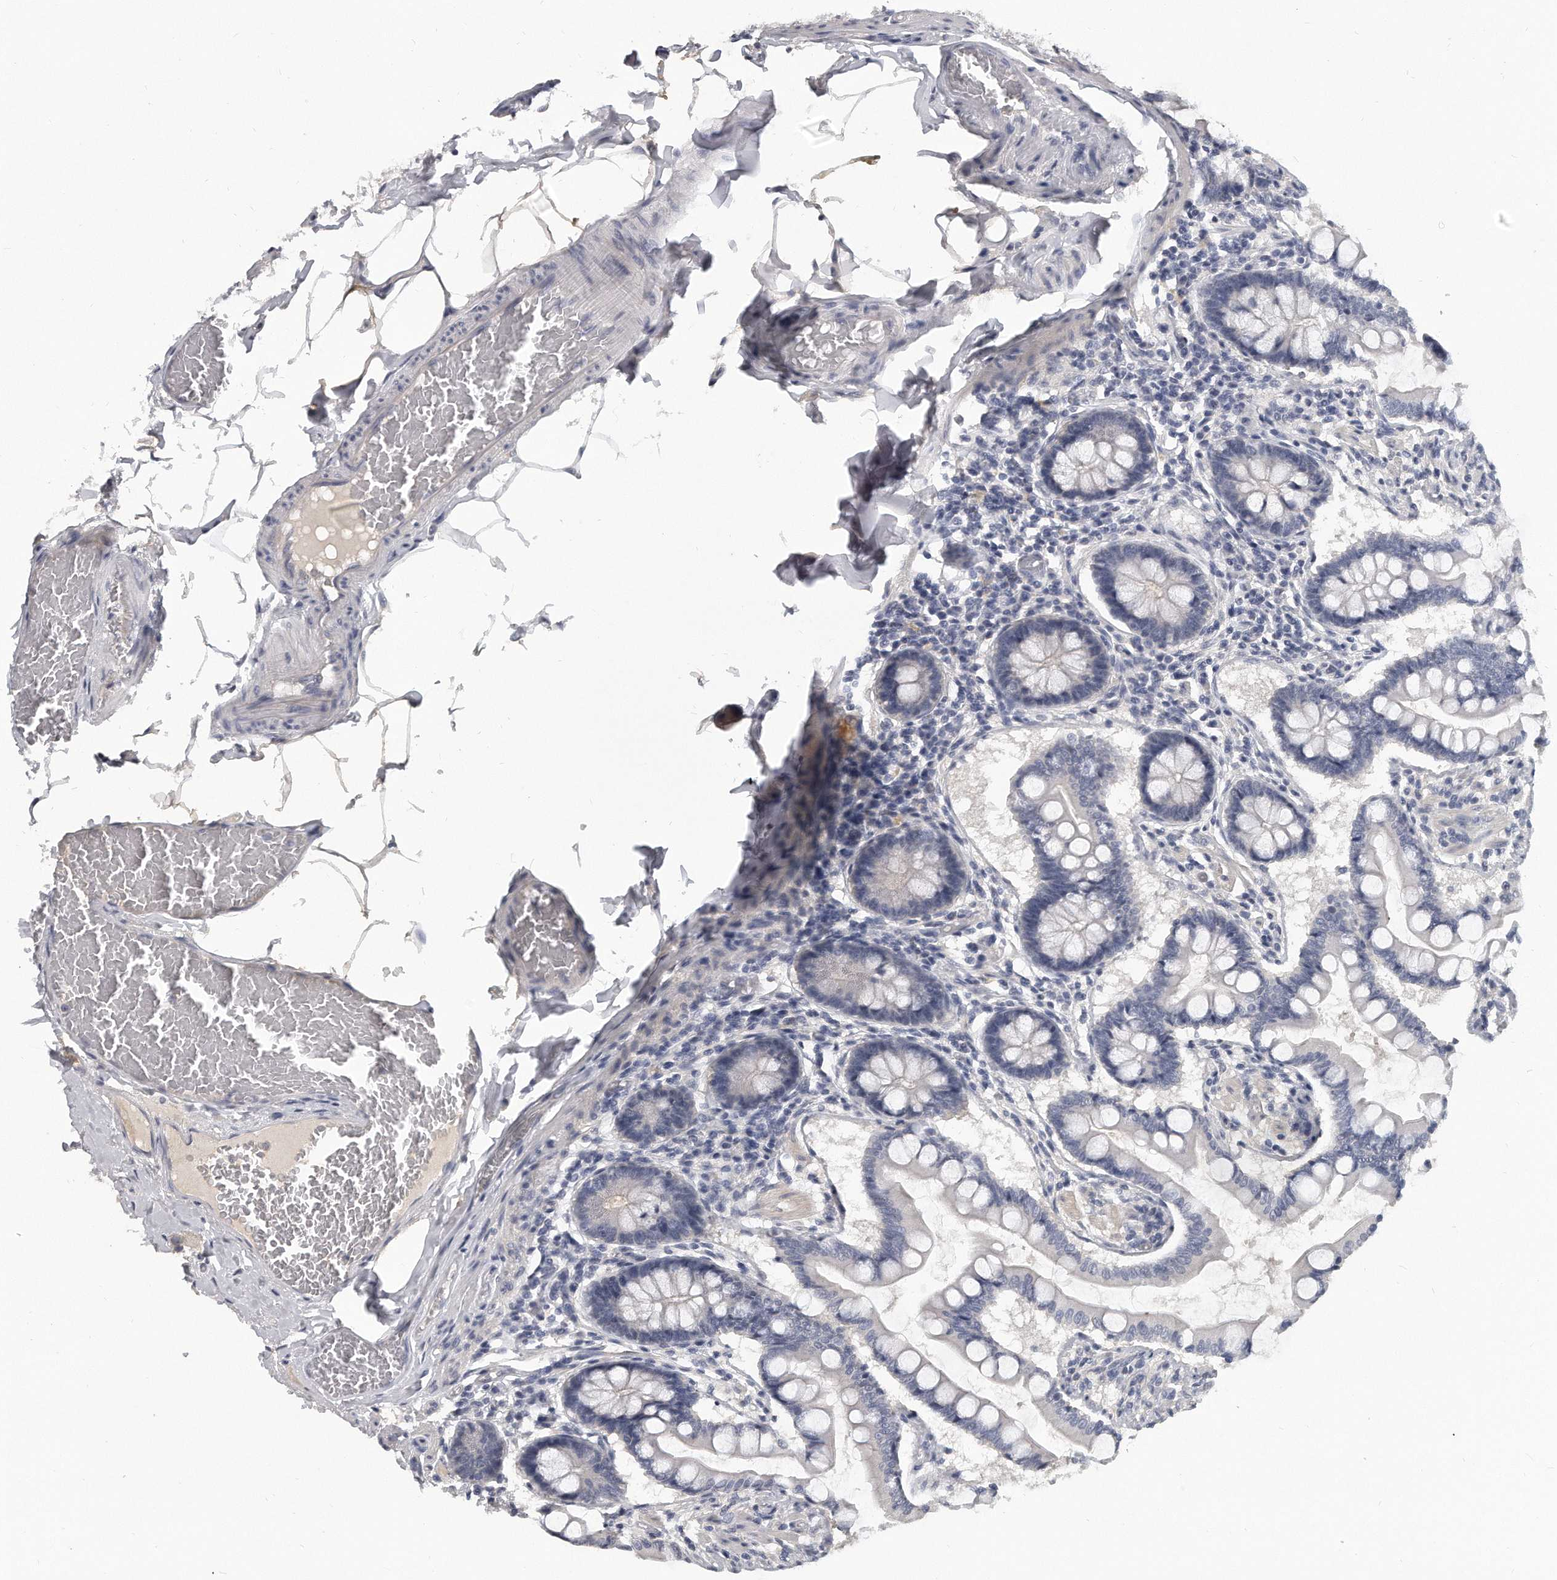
{"staining": {"intensity": "negative", "quantity": "none", "location": "none"}, "tissue": "small intestine", "cell_type": "Glandular cells", "image_type": "normal", "snomed": [{"axis": "morphology", "description": "Normal tissue, NOS"}, {"axis": "topography", "description": "Small intestine"}], "caption": "Immunohistochemical staining of benign human small intestine reveals no significant positivity in glandular cells. (DAB (3,3'-diaminobenzidine) immunohistochemistry (IHC) with hematoxylin counter stain).", "gene": "KLHL7", "patient": {"sex": "male", "age": 41}}